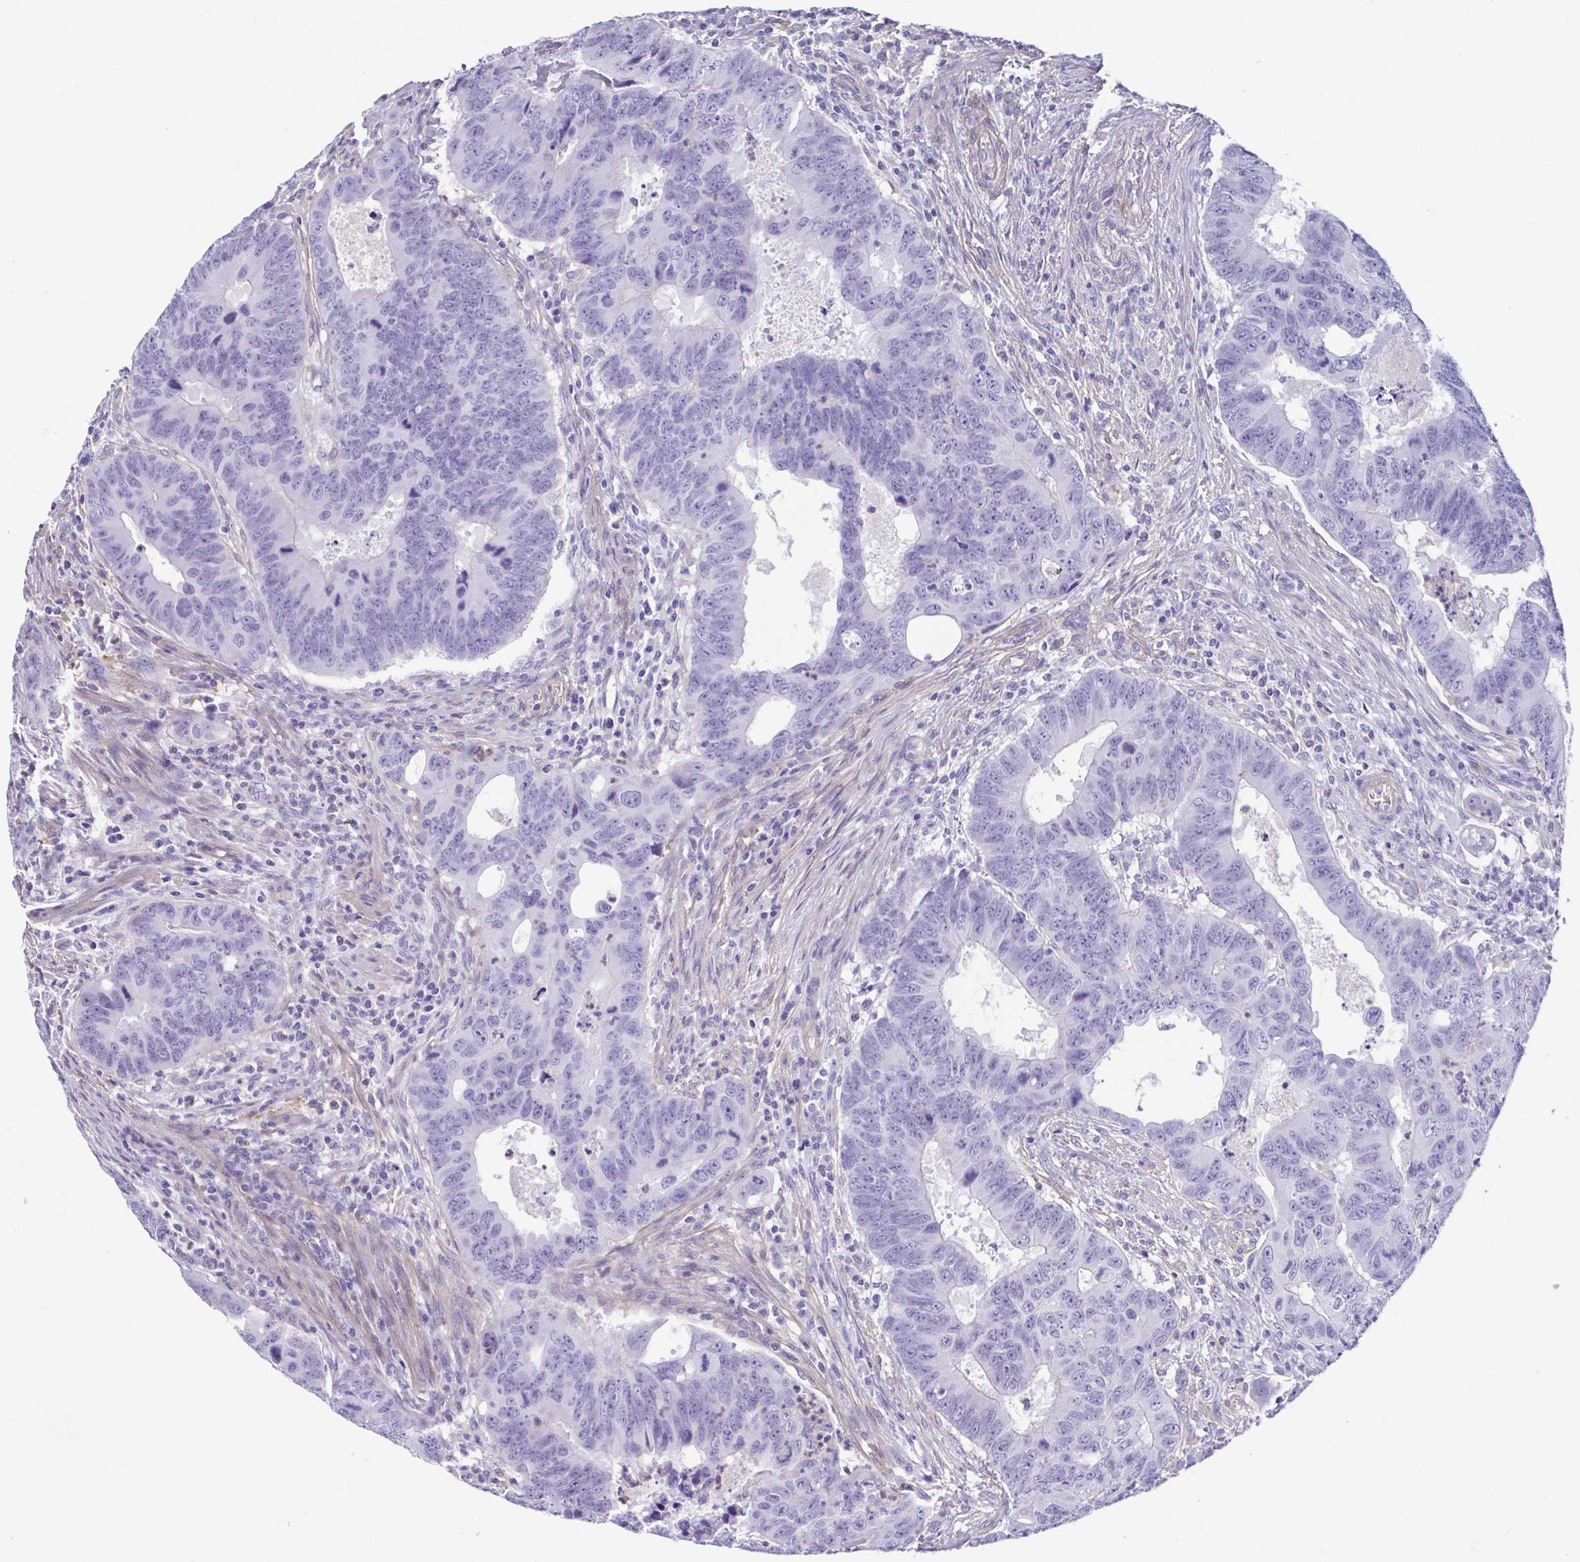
{"staining": {"intensity": "negative", "quantity": "none", "location": "none"}, "tissue": "colorectal cancer", "cell_type": "Tumor cells", "image_type": "cancer", "snomed": [{"axis": "morphology", "description": "Adenocarcinoma, NOS"}, {"axis": "topography", "description": "Colon"}], "caption": "Colorectal cancer stained for a protein using IHC displays no expression tumor cells.", "gene": "CYP11B1", "patient": {"sex": "male", "age": 62}}